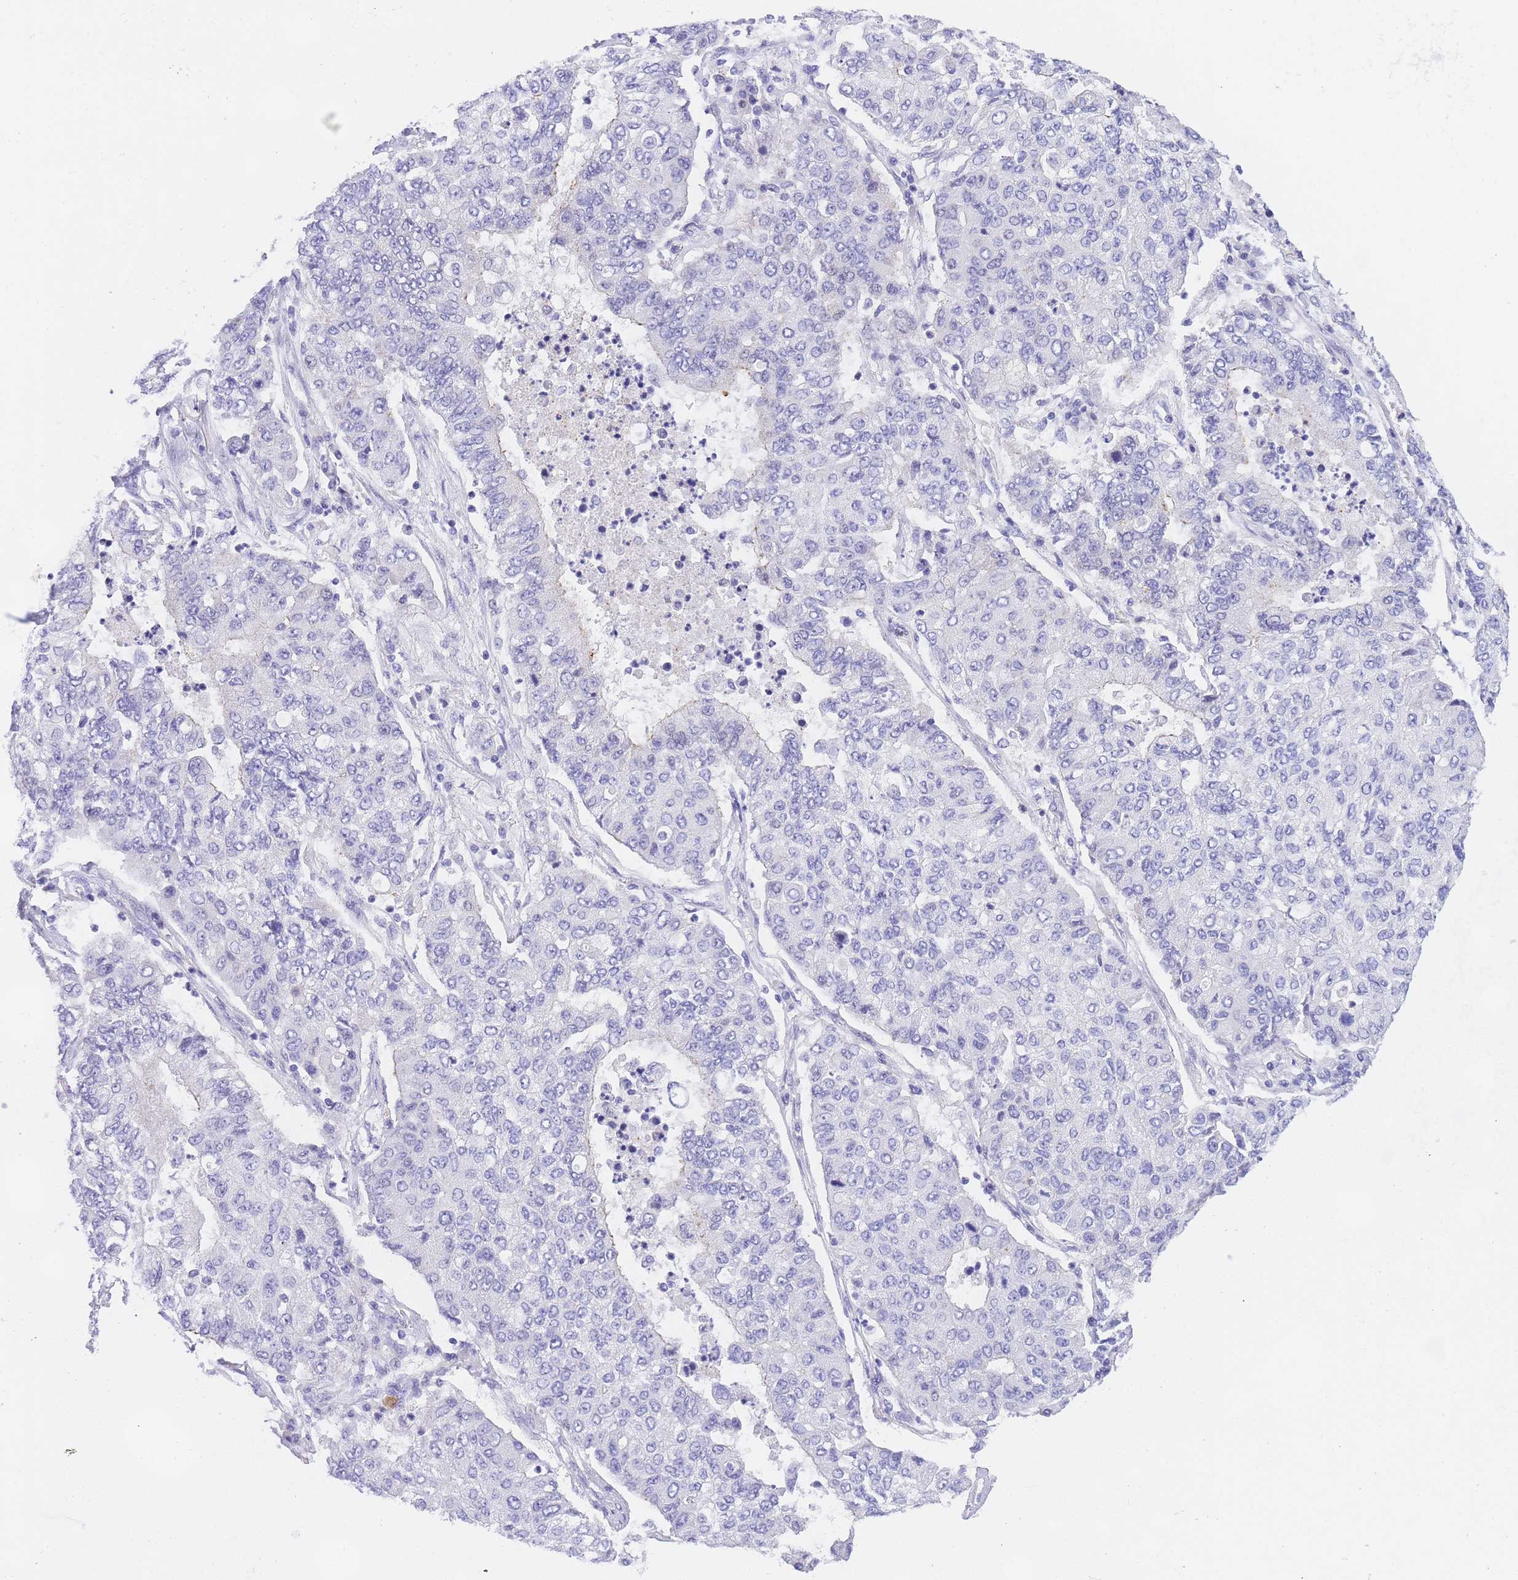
{"staining": {"intensity": "negative", "quantity": "none", "location": "none"}, "tissue": "lung cancer", "cell_type": "Tumor cells", "image_type": "cancer", "snomed": [{"axis": "morphology", "description": "Squamous cell carcinoma, NOS"}, {"axis": "topography", "description": "Lung"}], "caption": "Tumor cells show no significant positivity in lung cancer.", "gene": "TIFAB", "patient": {"sex": "male", "age": 74}}